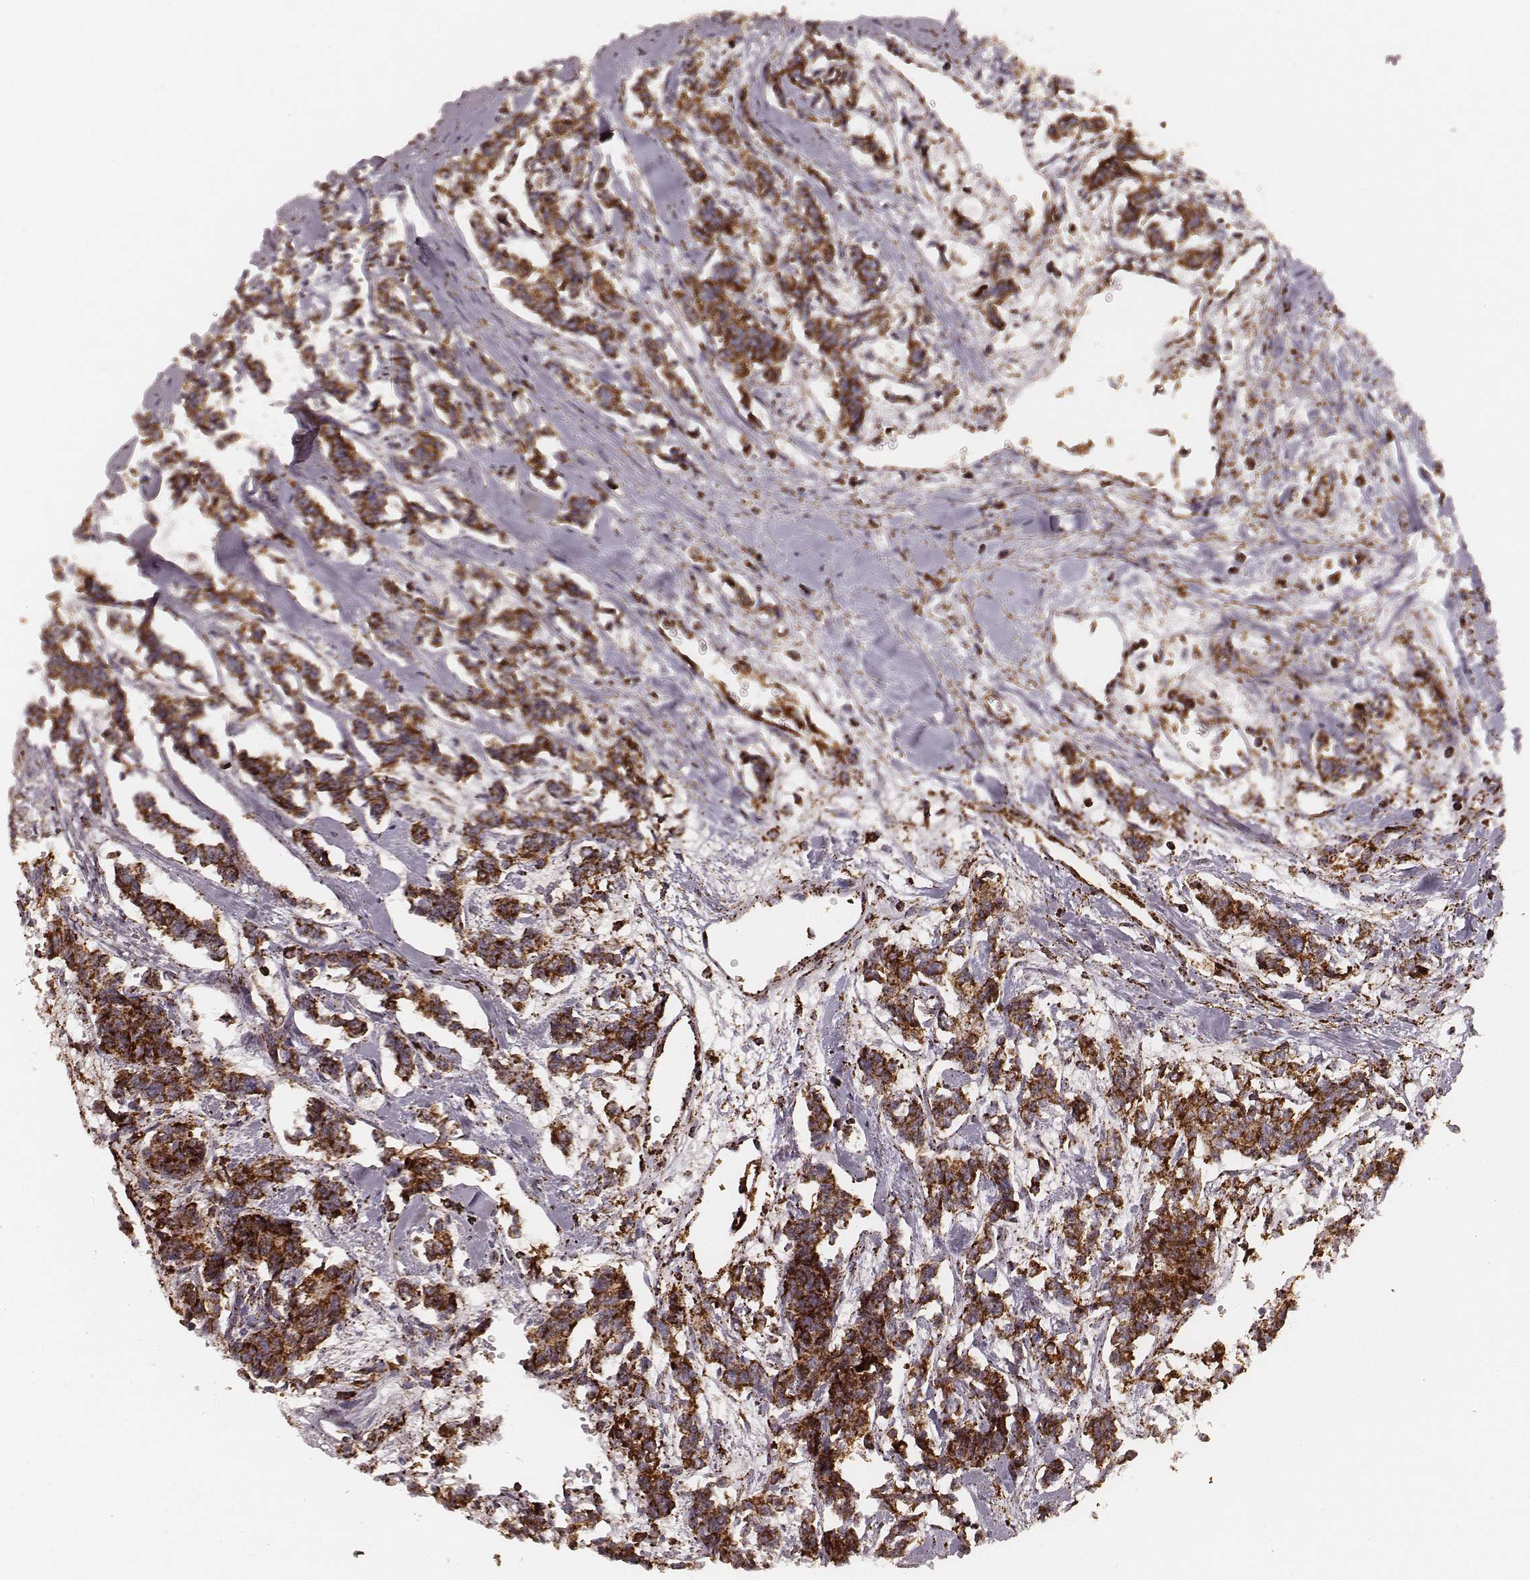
{"staining": {"intensity": "strong", "quantity": ">75%", "location": "cytoplasmic/membranous"}, "tissue": "carcinoid", "cell_type": "Tumor cells", "image_type": "cancer", "snomed": [{"axis": "morphology", "description": "Carcinoid, malignant, NOS"}, {"axis": "topography", "description": "Kidney"}], "caption": "Human malignant carcinoid stained for a protein (brown) exhibits strong cytoplasmic/membranous positive positivity in approximately >75% of tumor cells.", "gene": "CS", "patient": {"sex": "female", "age": 41}}